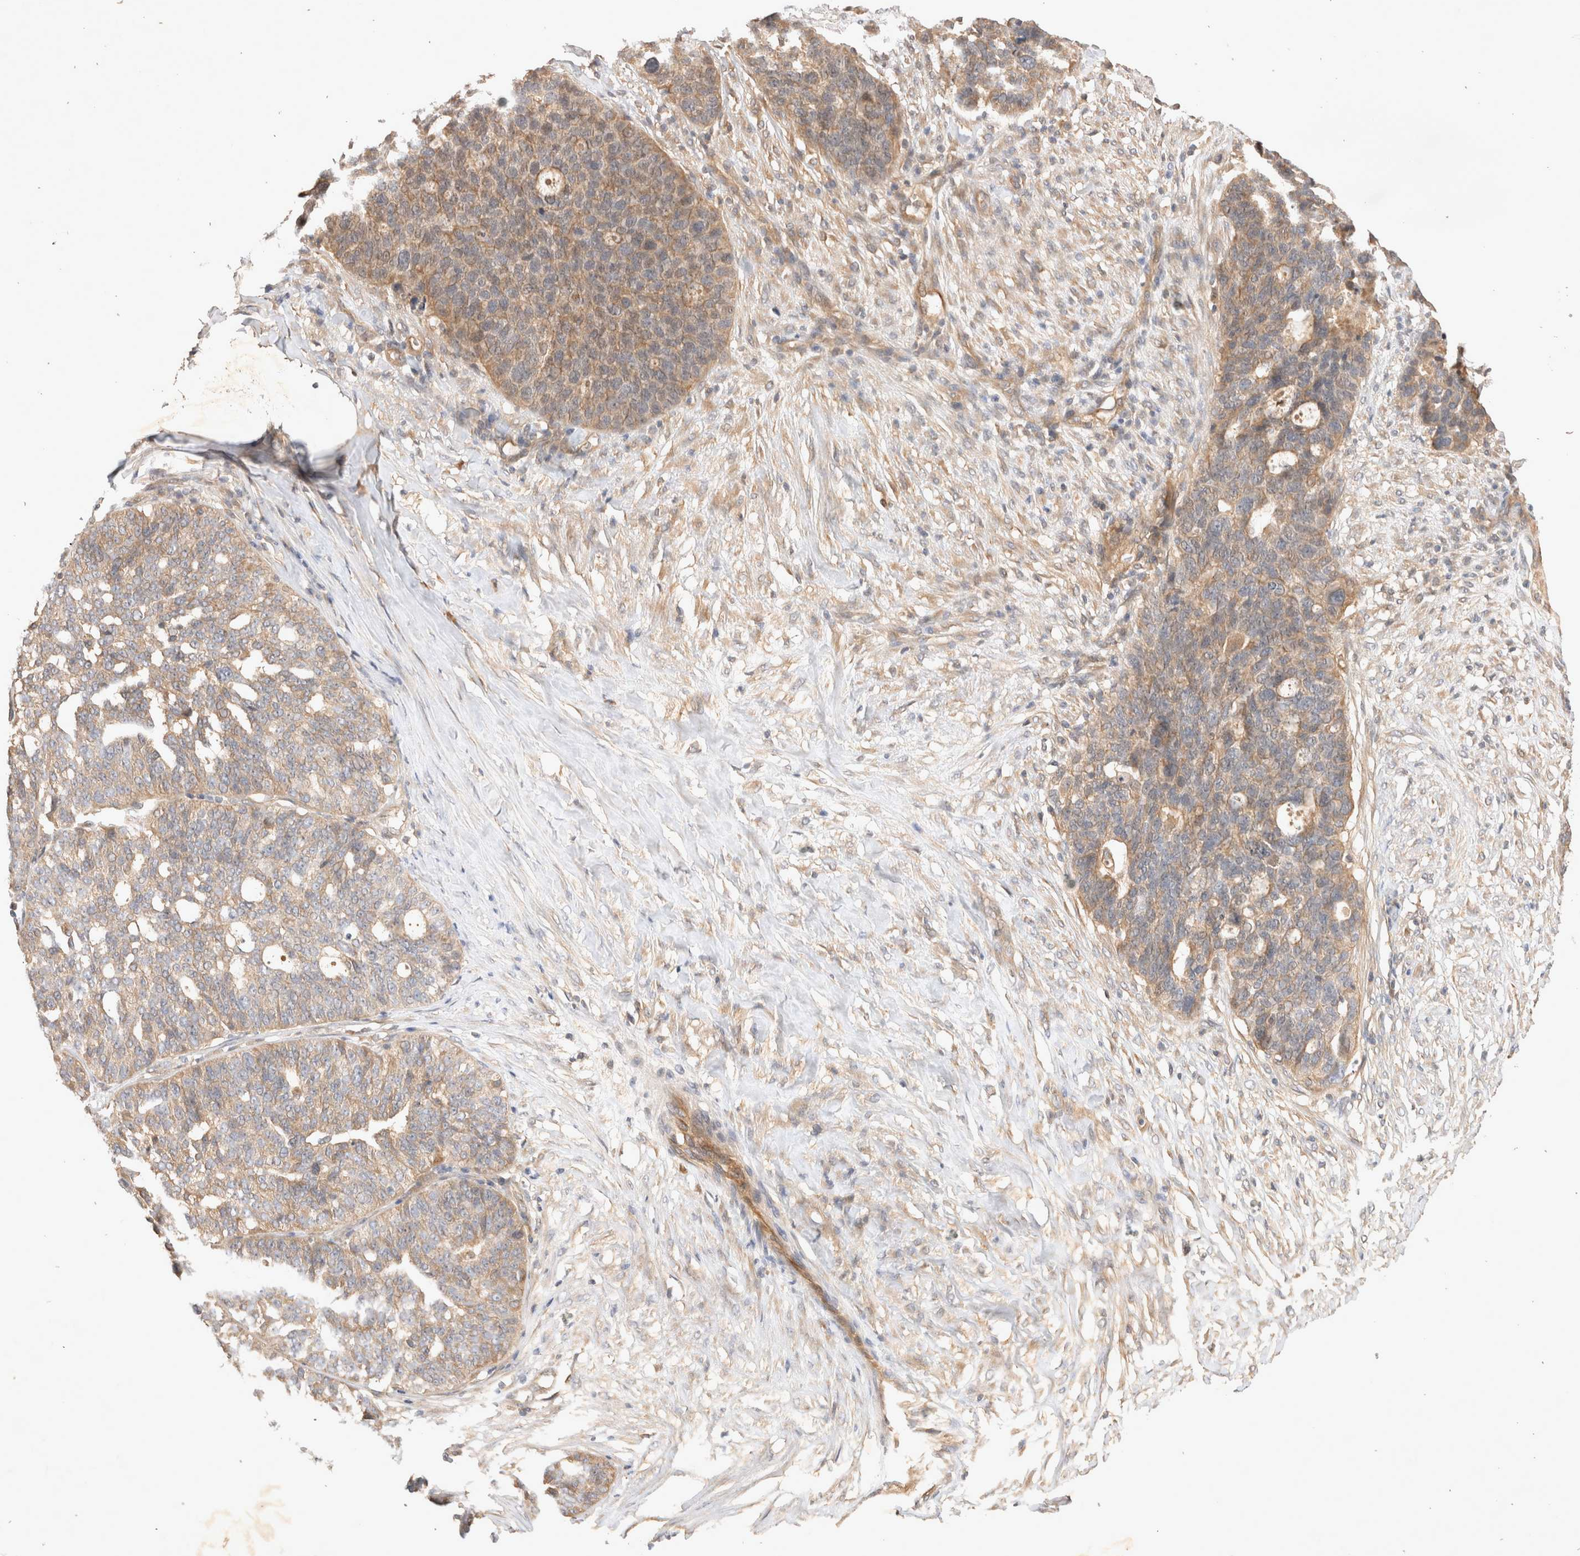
{"staining": {"intensity": "weak", "quantity": ">75%", "location": "cytoplasmic/membranous"}, "tissue": "ovarian cancer", "cell_type": "Tumor cells", "image_type": "cancer", "snomed": [{"axis": "morphology", "description": "Cystadenocarcinoma, serous, NOS"}, {"axis": "topography", "description": "Ovary"}], "caption": "Immunohistochemistry (IHC) photomicrograph of ovarian cancer (serous cystadenocarcinoma) stained for a protein (brown), which demonstrates low levels of weak cytoplasmic/membranous positivity in approximately >75% of tumor cells.", "gene": "YES1", "patient": {"sex": "female", "age": 59}}